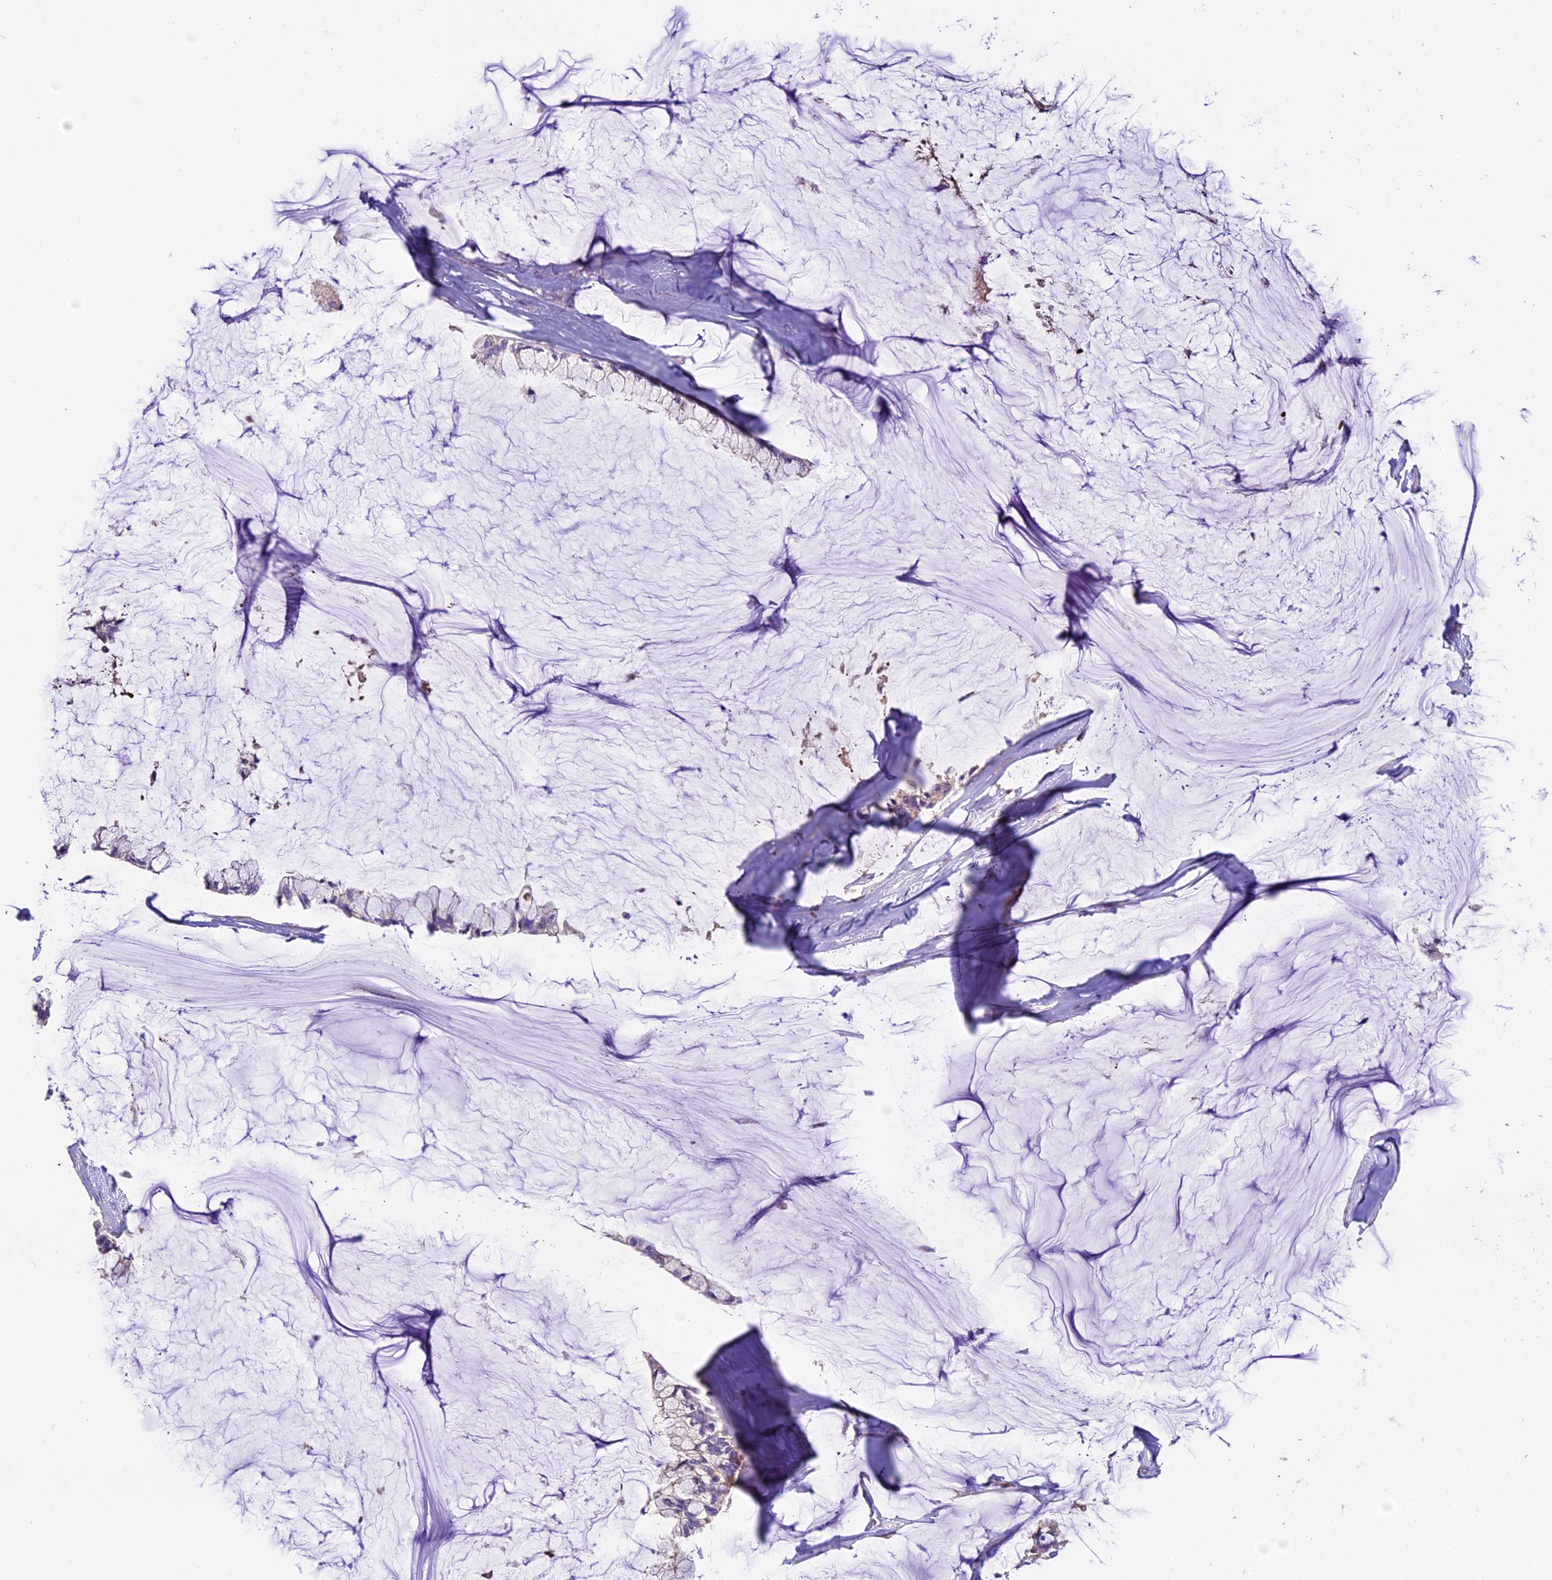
{"staining": {"intensity": "weak", "quantity": "<25%", "location": "cytoplasmic/membranous"}, "tissue": "ovarian cancer", "cell_type": "Tumor cells", "image_type": "cancer", "snomed": [{"axis": "morphology", "description": "Cystadenocarcinoma, mucinous, NOS"}, {"axis": "topography", "description": "Ovary"}], "caption": "A high-resolution histopathology image shows immunohistochemistry (IHC) staining of ovarian cancer (mucinous cystadenocarcinoma), which exhibits no significant positivity in tumor cells. (Immunohistochemistry (ihc), brightfield microscopy, high magnification).", "gene": "SPIRE1", "patient": {"sex": "female", "age": 39}}